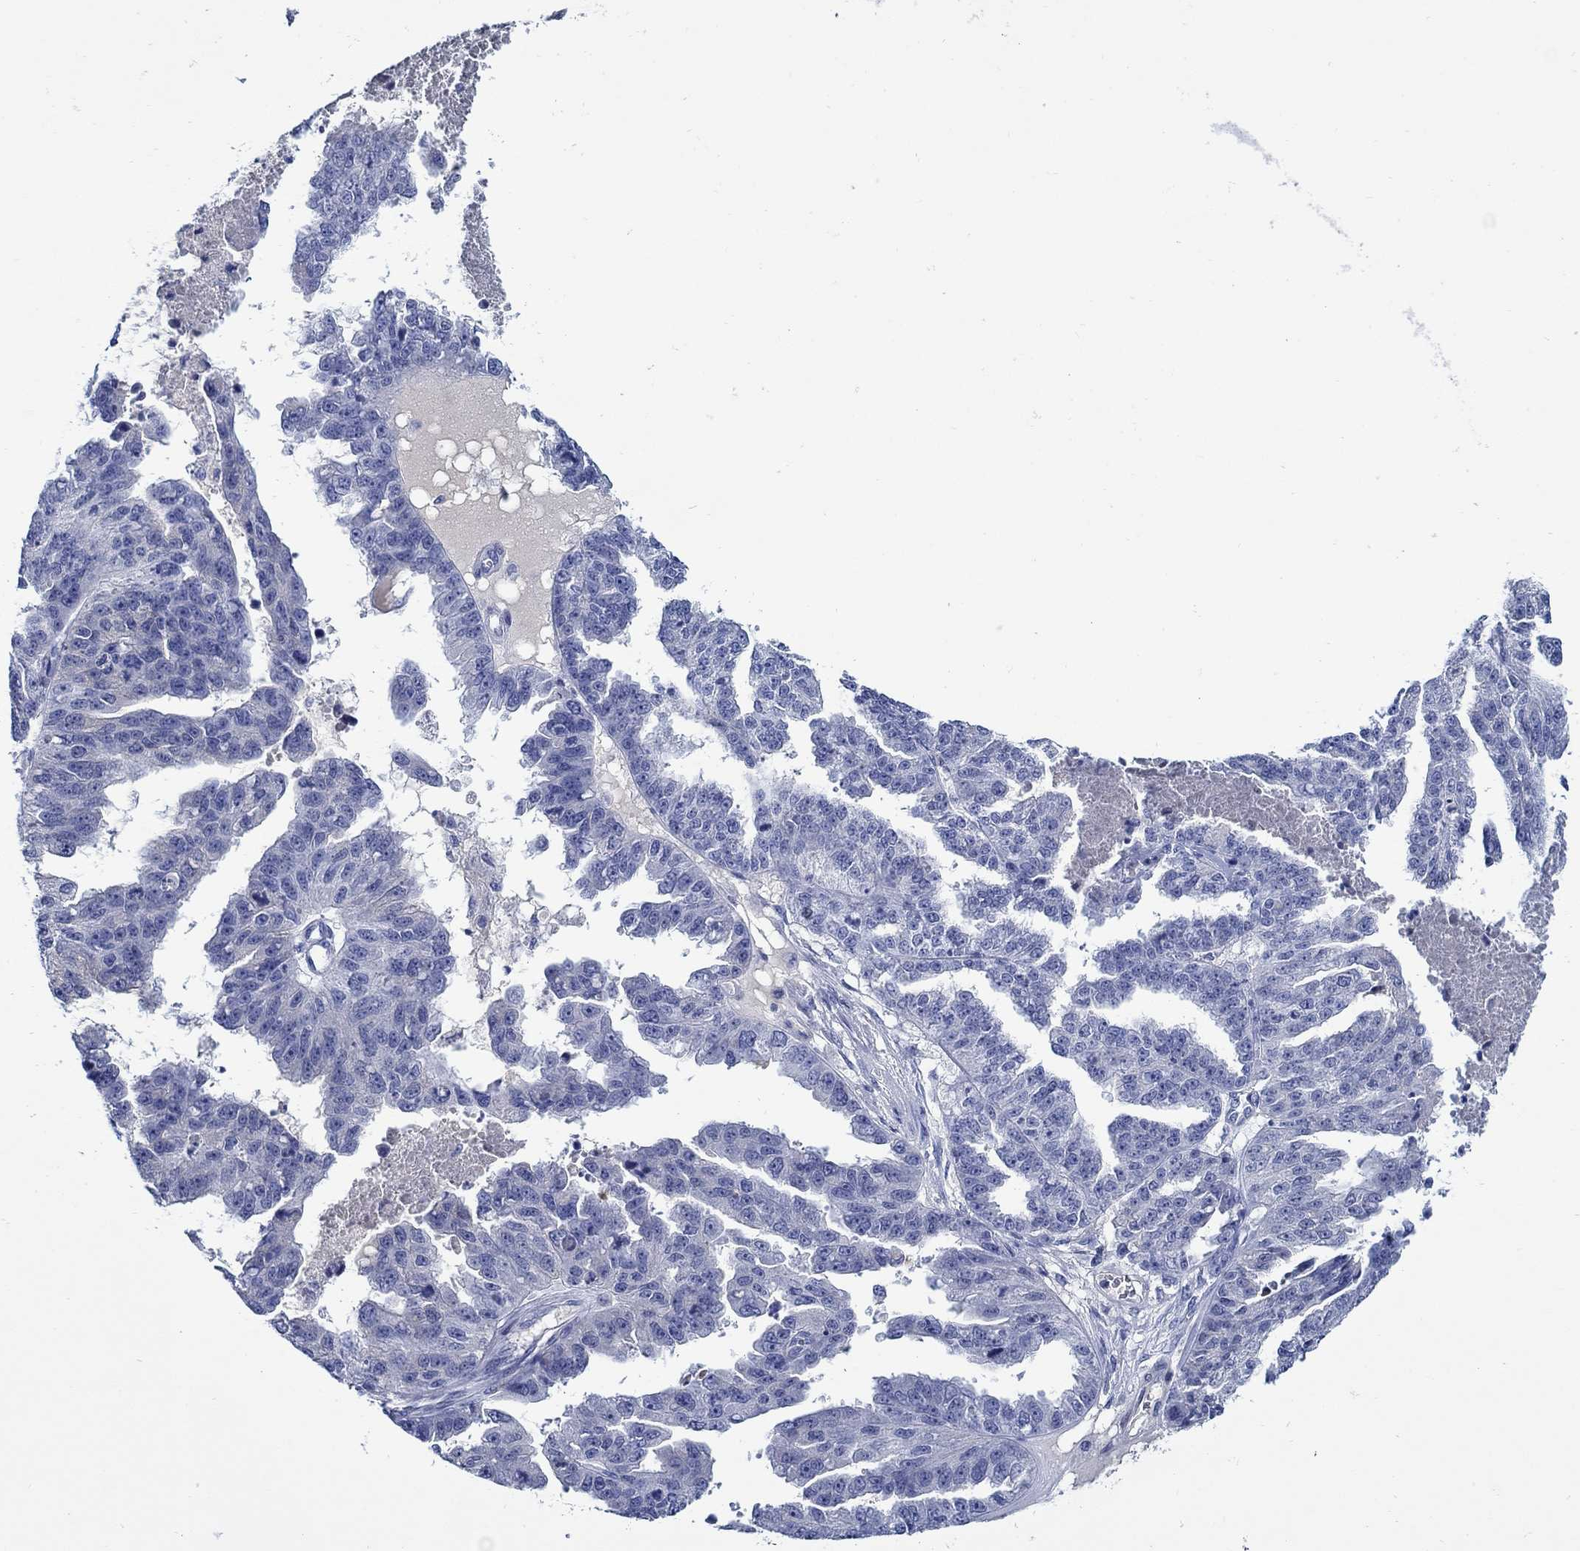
{"staining": {"intensity": "negative", "quantity": "none", "location": "none"}, "tissue": "ovarian cancer", "cell_type": "Tumor cells", "image_type": "cancer", "snomed": [{"axis": "morphology", "description": "Cystadenocarcinoma, serous, NOS"}, {"axis": "topography", "description": "Ovary"}], "caption": "High power microscopy image of an immunohistochemistry (IHC) image of ovarian cancer, revealing no significant positivity in tumor cells. (Brightfield microscopy of DAB immunohistochemistry at high magnification).", "gene": "MC2R", "patient": {"sex": "female", "age": 58}}